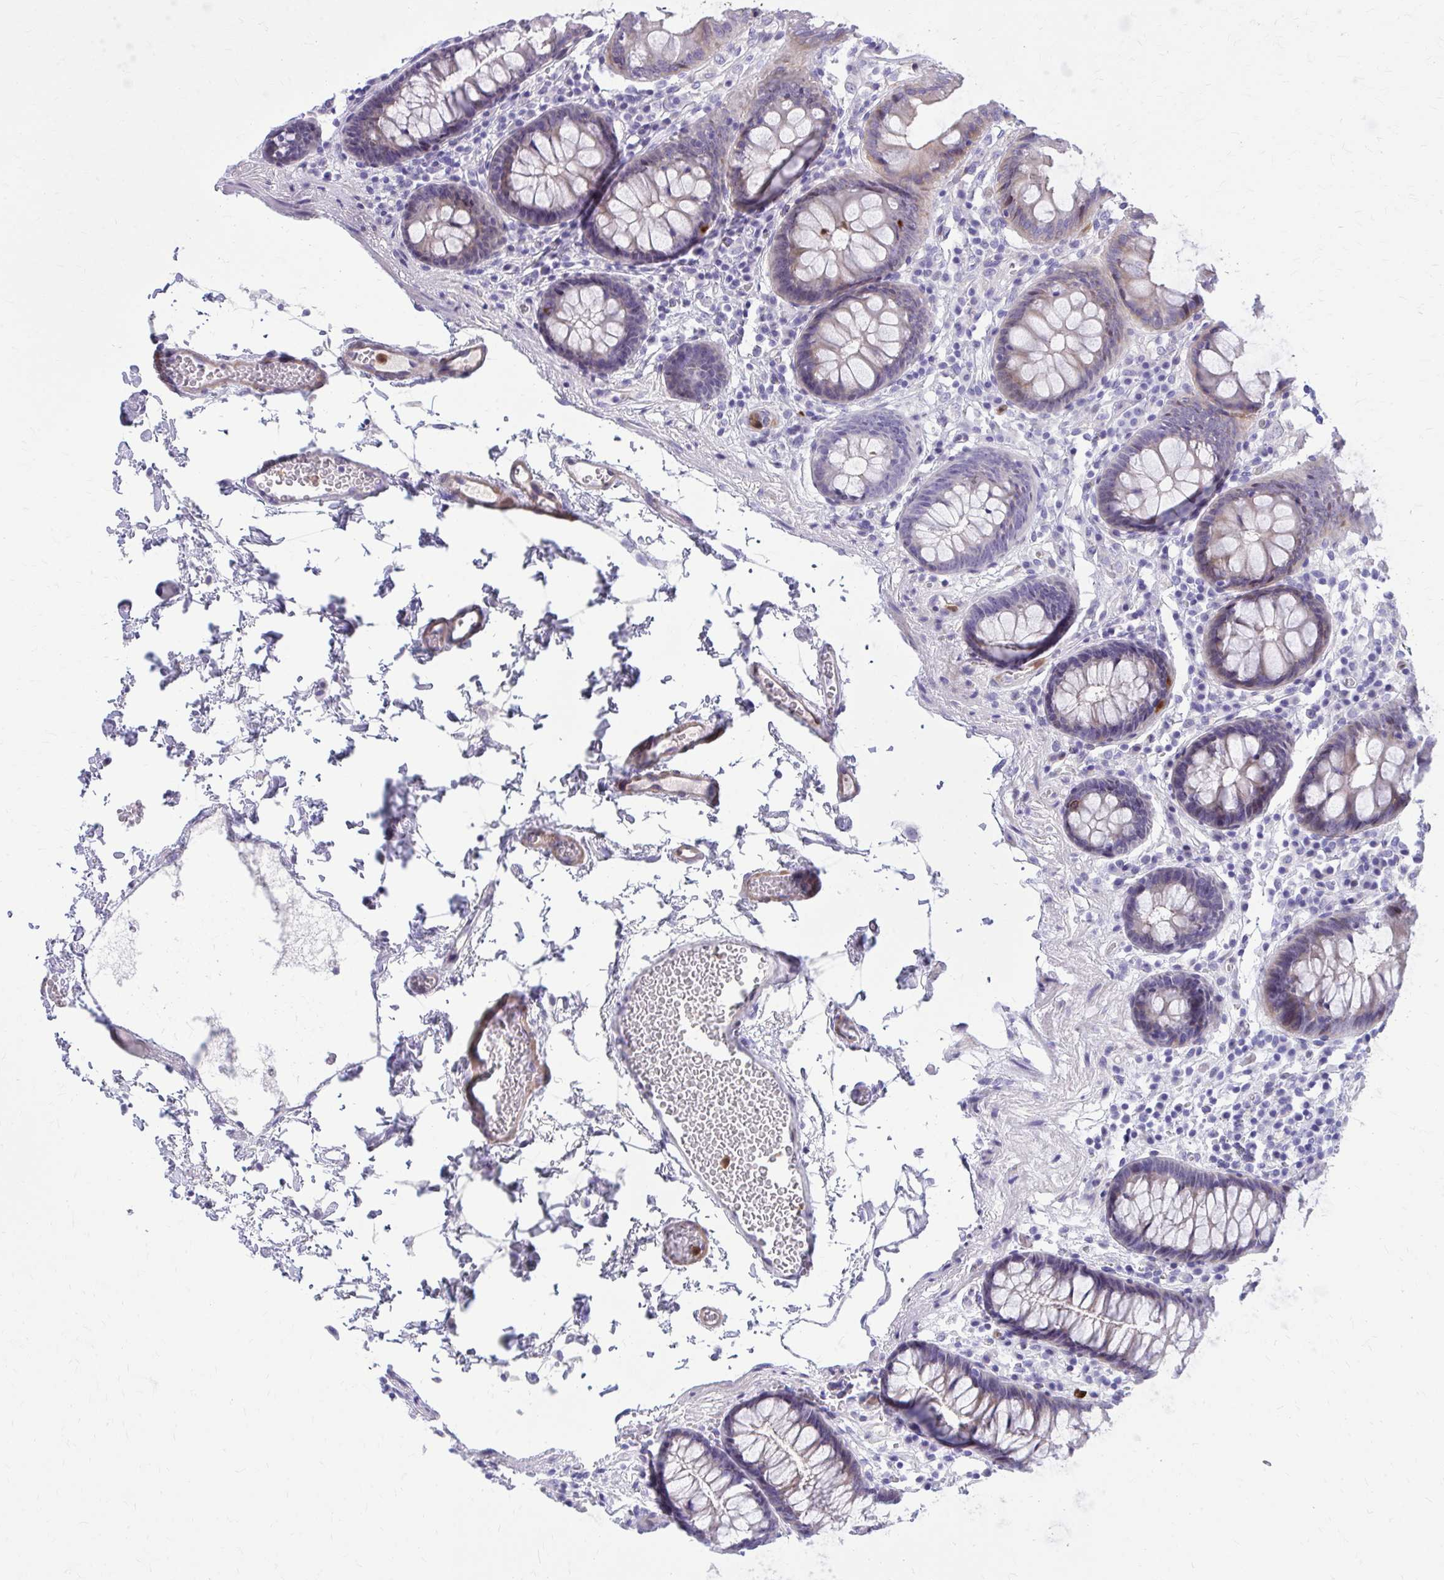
{"staining": {"intensity": "weak", "quantity": "<25%", "location": "cytoplasmic/membranous"}, "tissue": "colon", "cell_type": "Endothelial cells", "image_type": "normal", "snomed": [{"axis": "morphology", "description": "Normal tissue, NOS"}, {"axis": "topography", "description": "Colon"}, {"axis": "topography", "description": "Peripheral nerve tissue"}], "caption": "Photomicrograph shows no protein positivity in endothelial cells of normal colon.", "gene": "ADAMTSL1", "patient": {"sex": "male", "age": 84}}